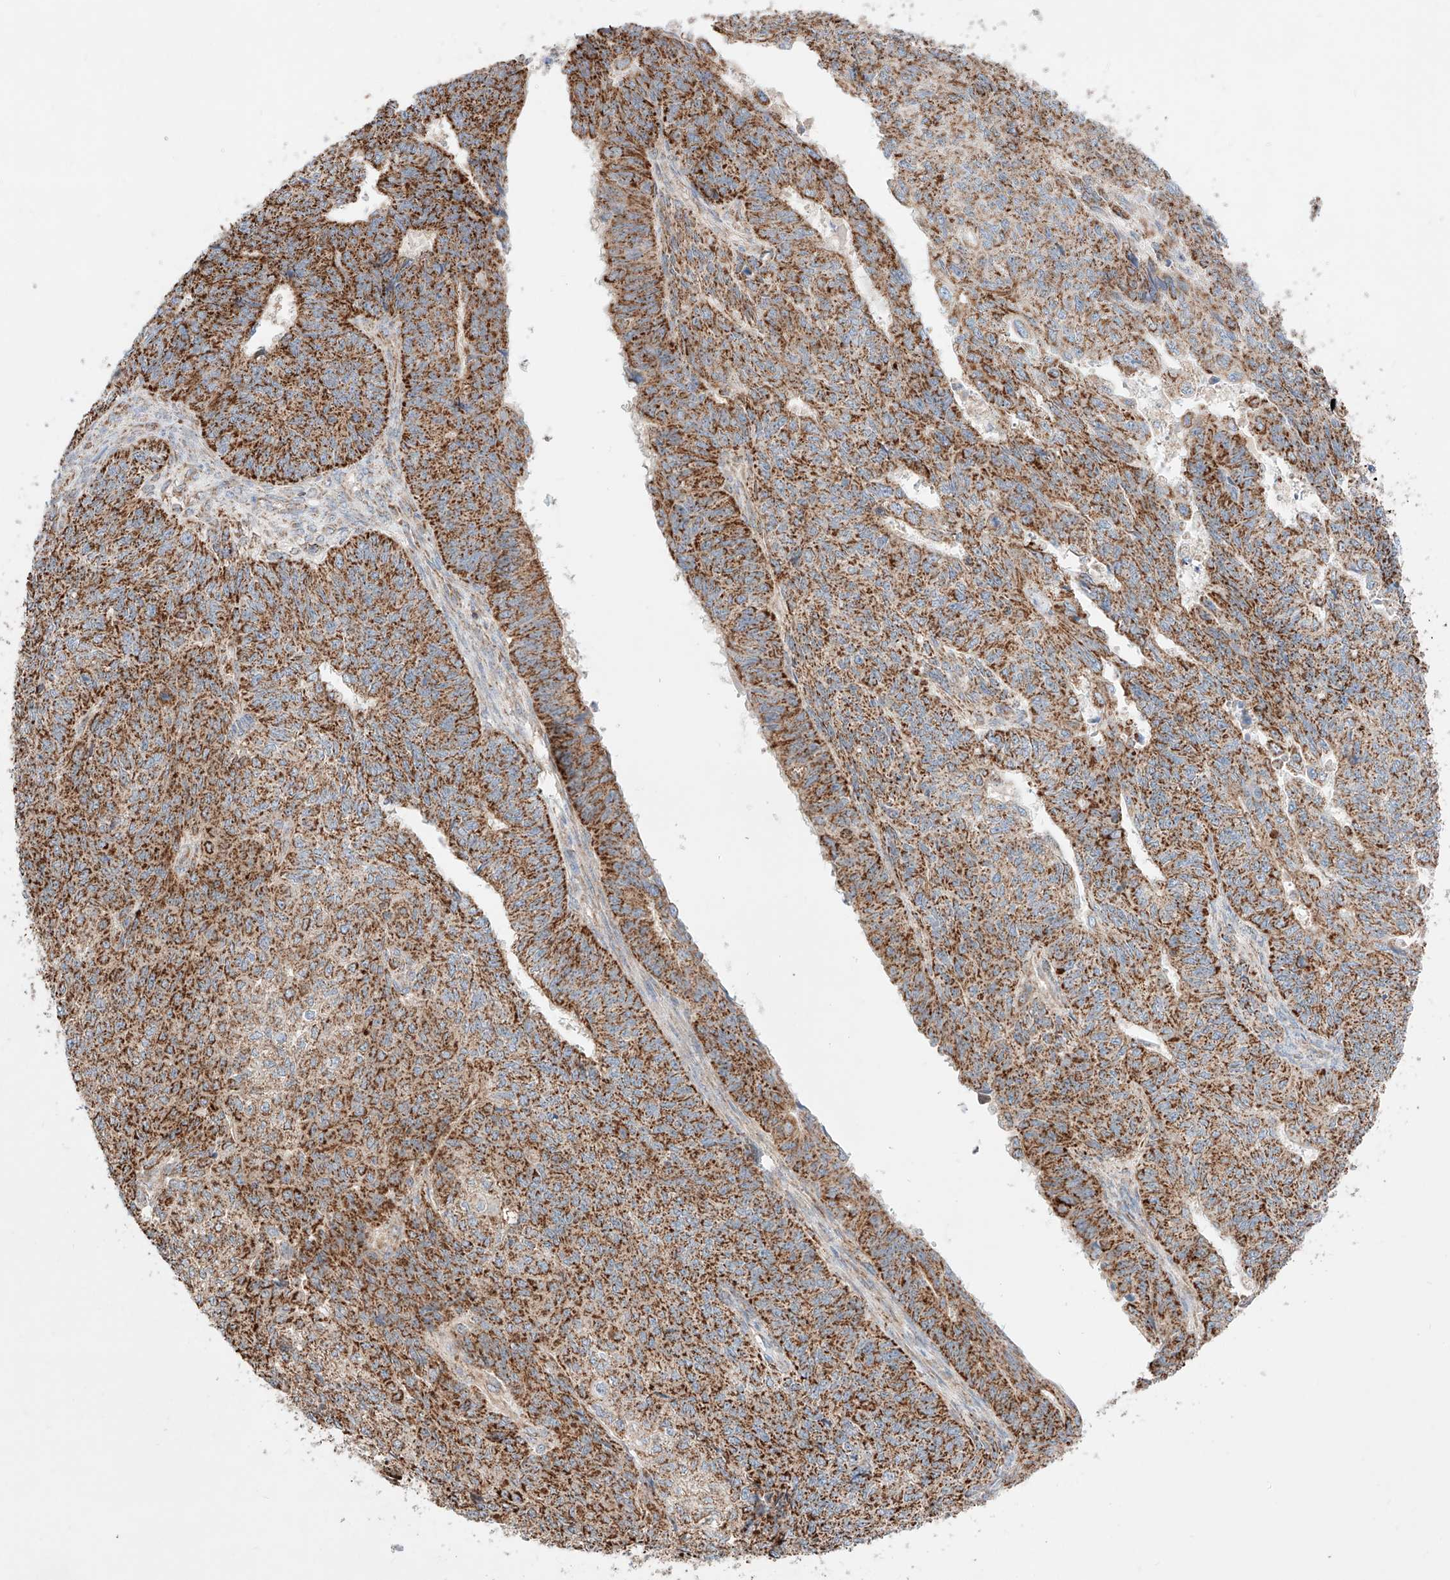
{"staining": {"intensity": "strong", "quantity": ">75%", "location": "cytoplasmic/membranous"}, "tissue": "endometrial cancer", "cell_type": "Tumor cells", "image_type": "cancer", "snomed": [{"axis": "morphology", "description": "Adenocarcinoma, NOS"}, {"axis": "topography", "description": "Endometrium"}], "caption": "Brown immunohistochemical staining in human endometrial adenocarcinoma displays strong cytoplasmic/membranous staining in about >75% of tumor cells.", "gene": "KTI12", "patient": {"sex": "female", "age": 32}}